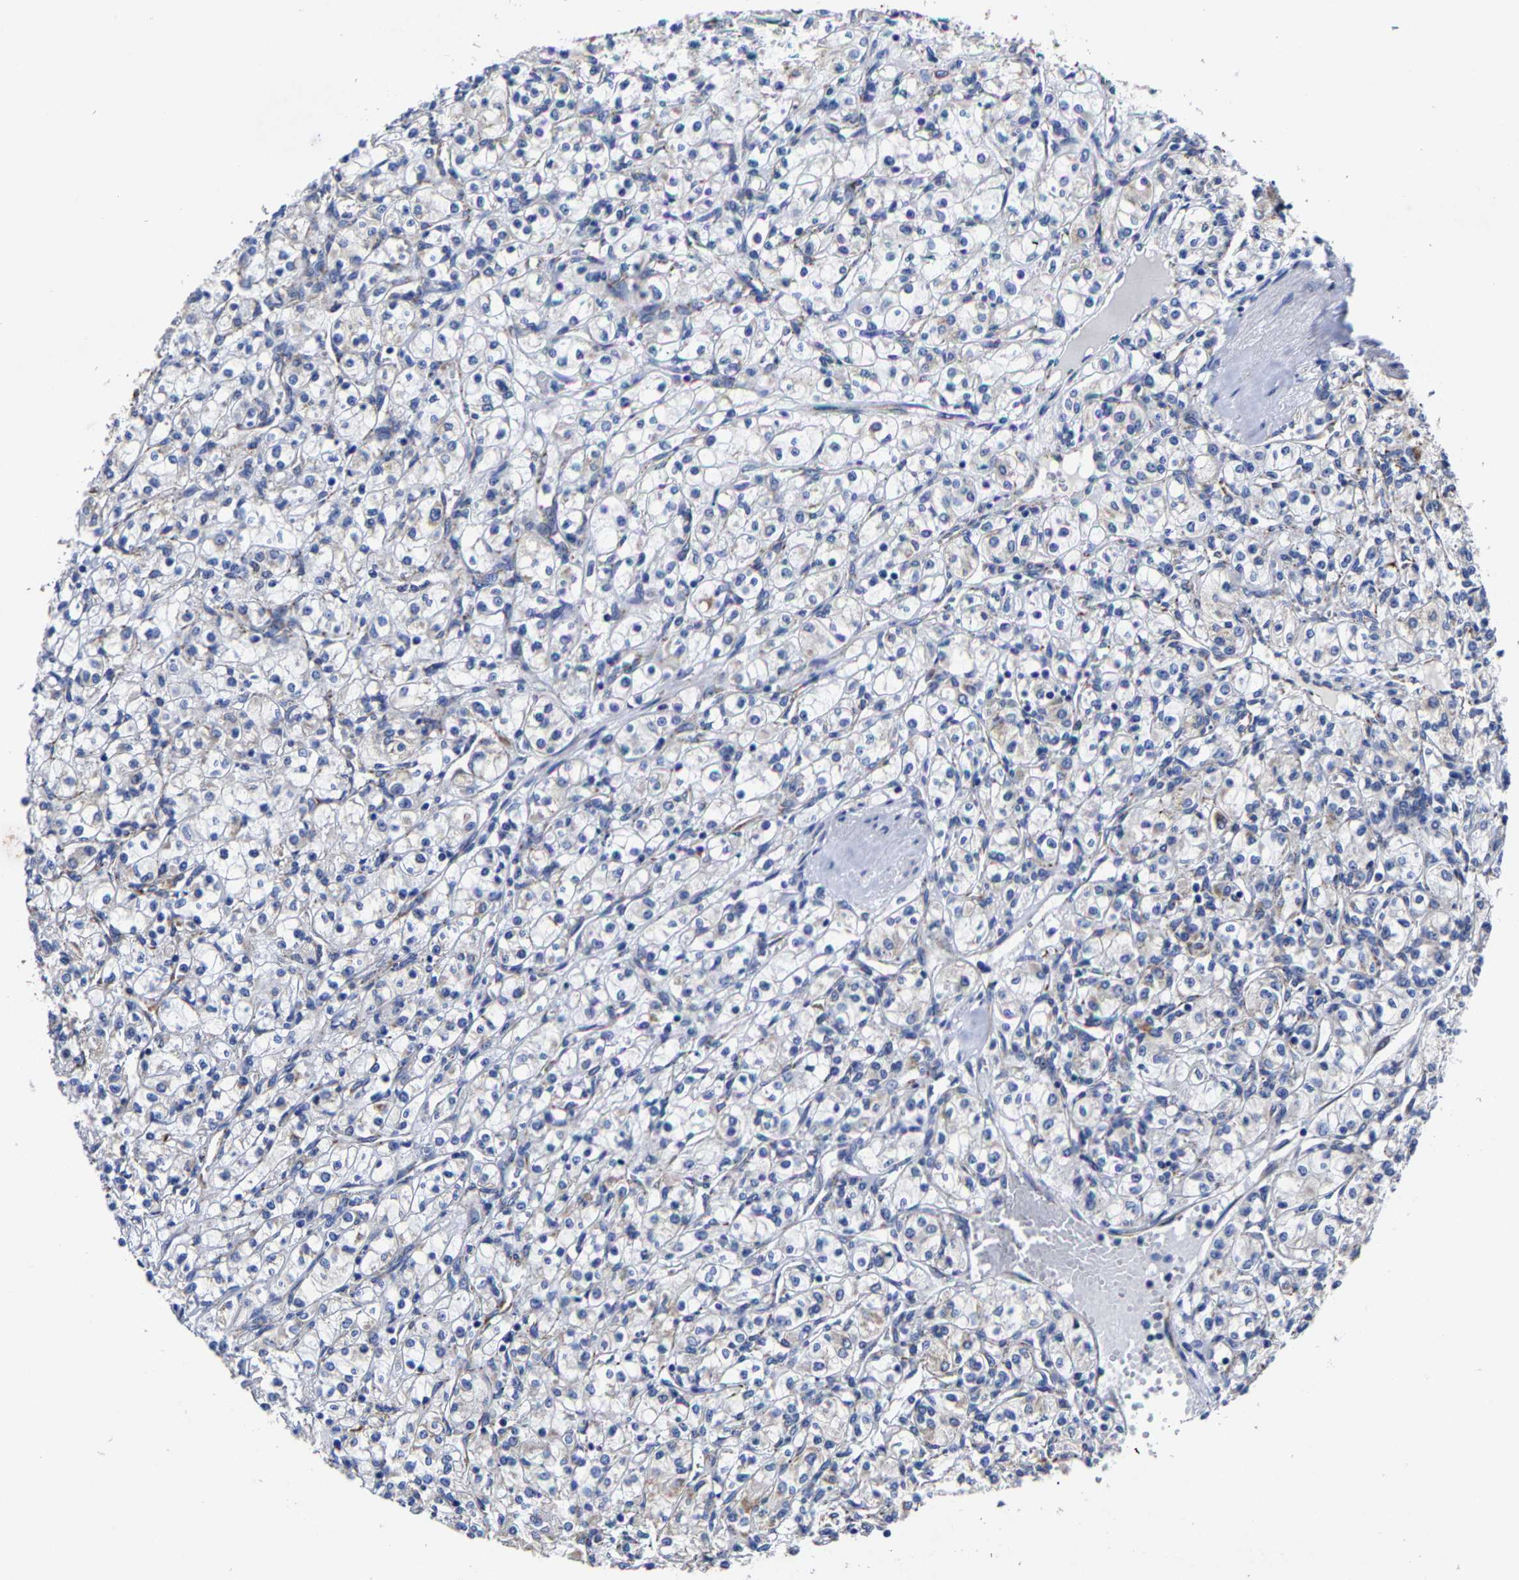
{"staining": {"intensity": "negative", "quantity": "none", "location": "none"}, "tissue": "renal cancer", "cell_type": "Tumor cells", "image_type": "cancer", "snomed": [{"axis": "morphology", "description": "Adenocarcinoma, NOS"}, {"axis": "topography", "description": "Kidney"}], "caption": "Immunohistochemical staining of human renal adenocarcinoma reveals no significant positivity in tumor cells.", "gene": "AASS", "patient": {"sex": "male", "age": 77}}